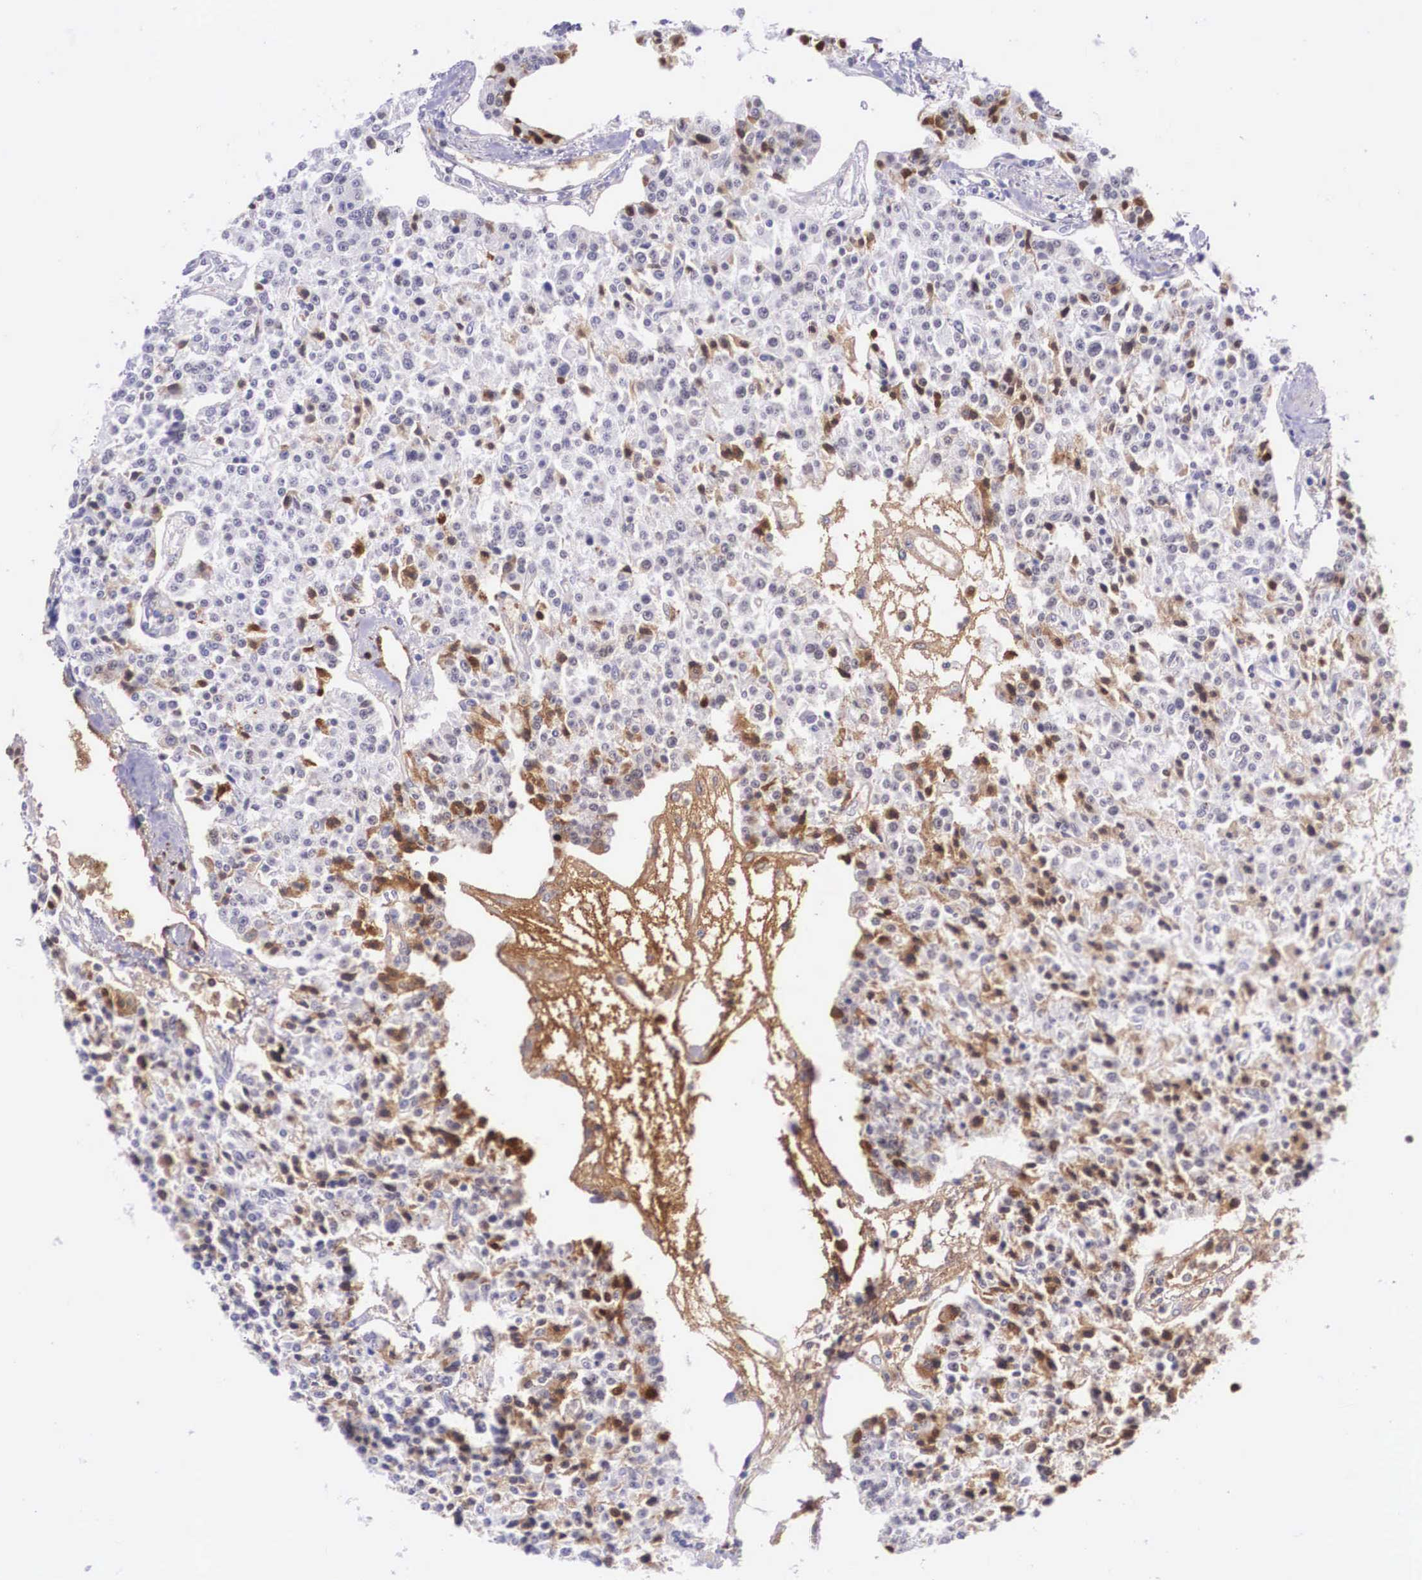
{"staining": {"intensity": "negative", "quantity": "none", "location": "none"}, "tissue": "carcinoid", "cell_type": "Tumor cells", "image_type": "cancer", "snomed": [{"axis": "morphology", "description": "Carcinoid, malignant, NOS"}, {"axis": "topography", "description": "Stomach"}], "caption": "A histopathology image of carcinoid stained for a protein exhibits no brown staining in tumor cells.", "gene": "PLG", "patient": {"sex": "female", "age": 76}}